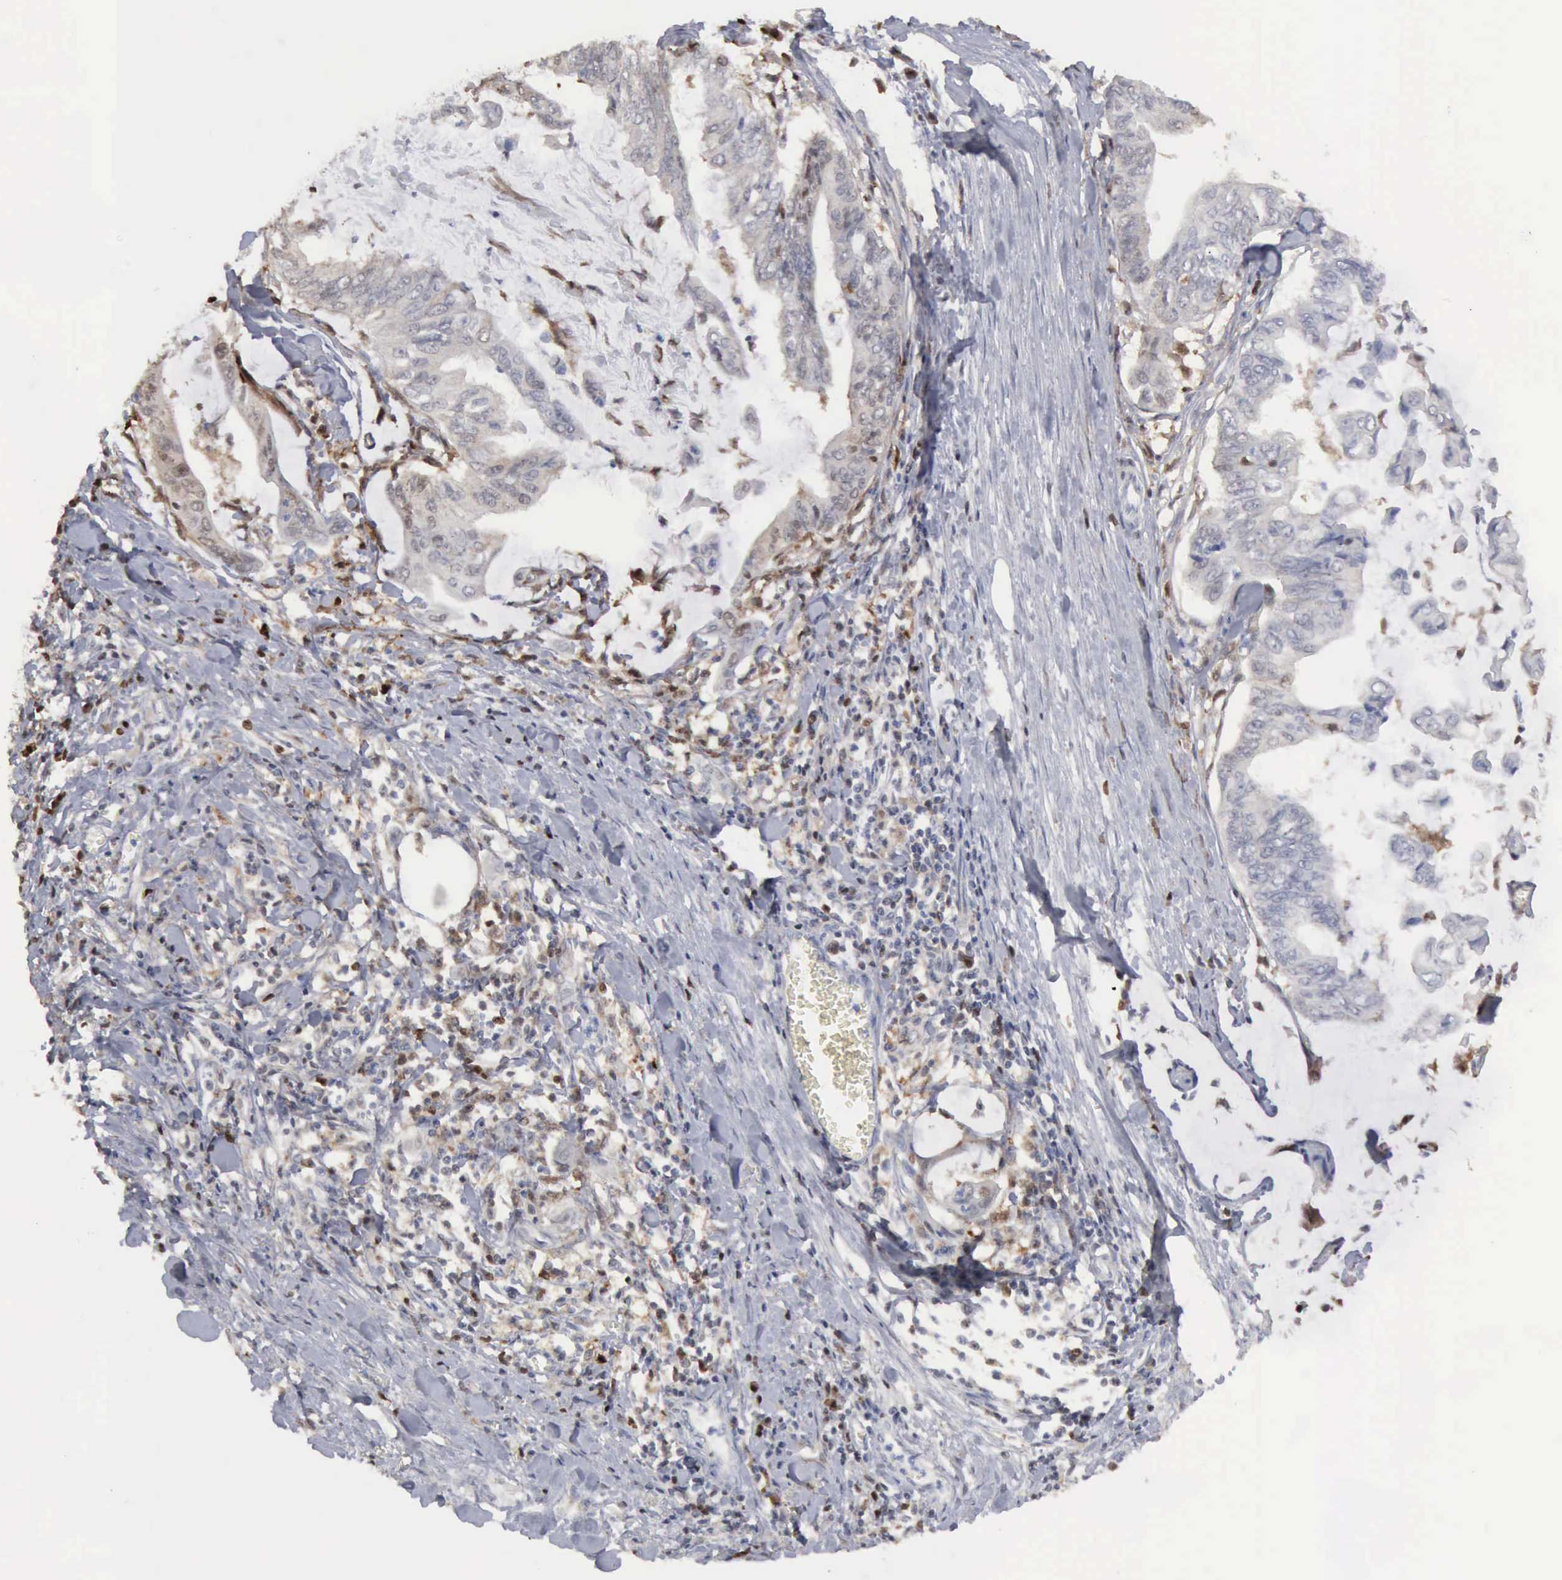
{"staining": {"intensity": "weak", "quantity": "<25%", "location": "nuclear"}, "tissue": "stomach cancer", "cell_type": "Tumor cells", "image_type": "cancer", "snomed": [{"axis": "morphology", "description": "Adenocarcinoma, NOS"}, {"axis": "topography", "description": "Stomach, upper"}], "caption": "Tumor cells show no significant positivity in stomach cancer.", "gene": "STAT1", "patient": {"sex": "male", "age": 80}}